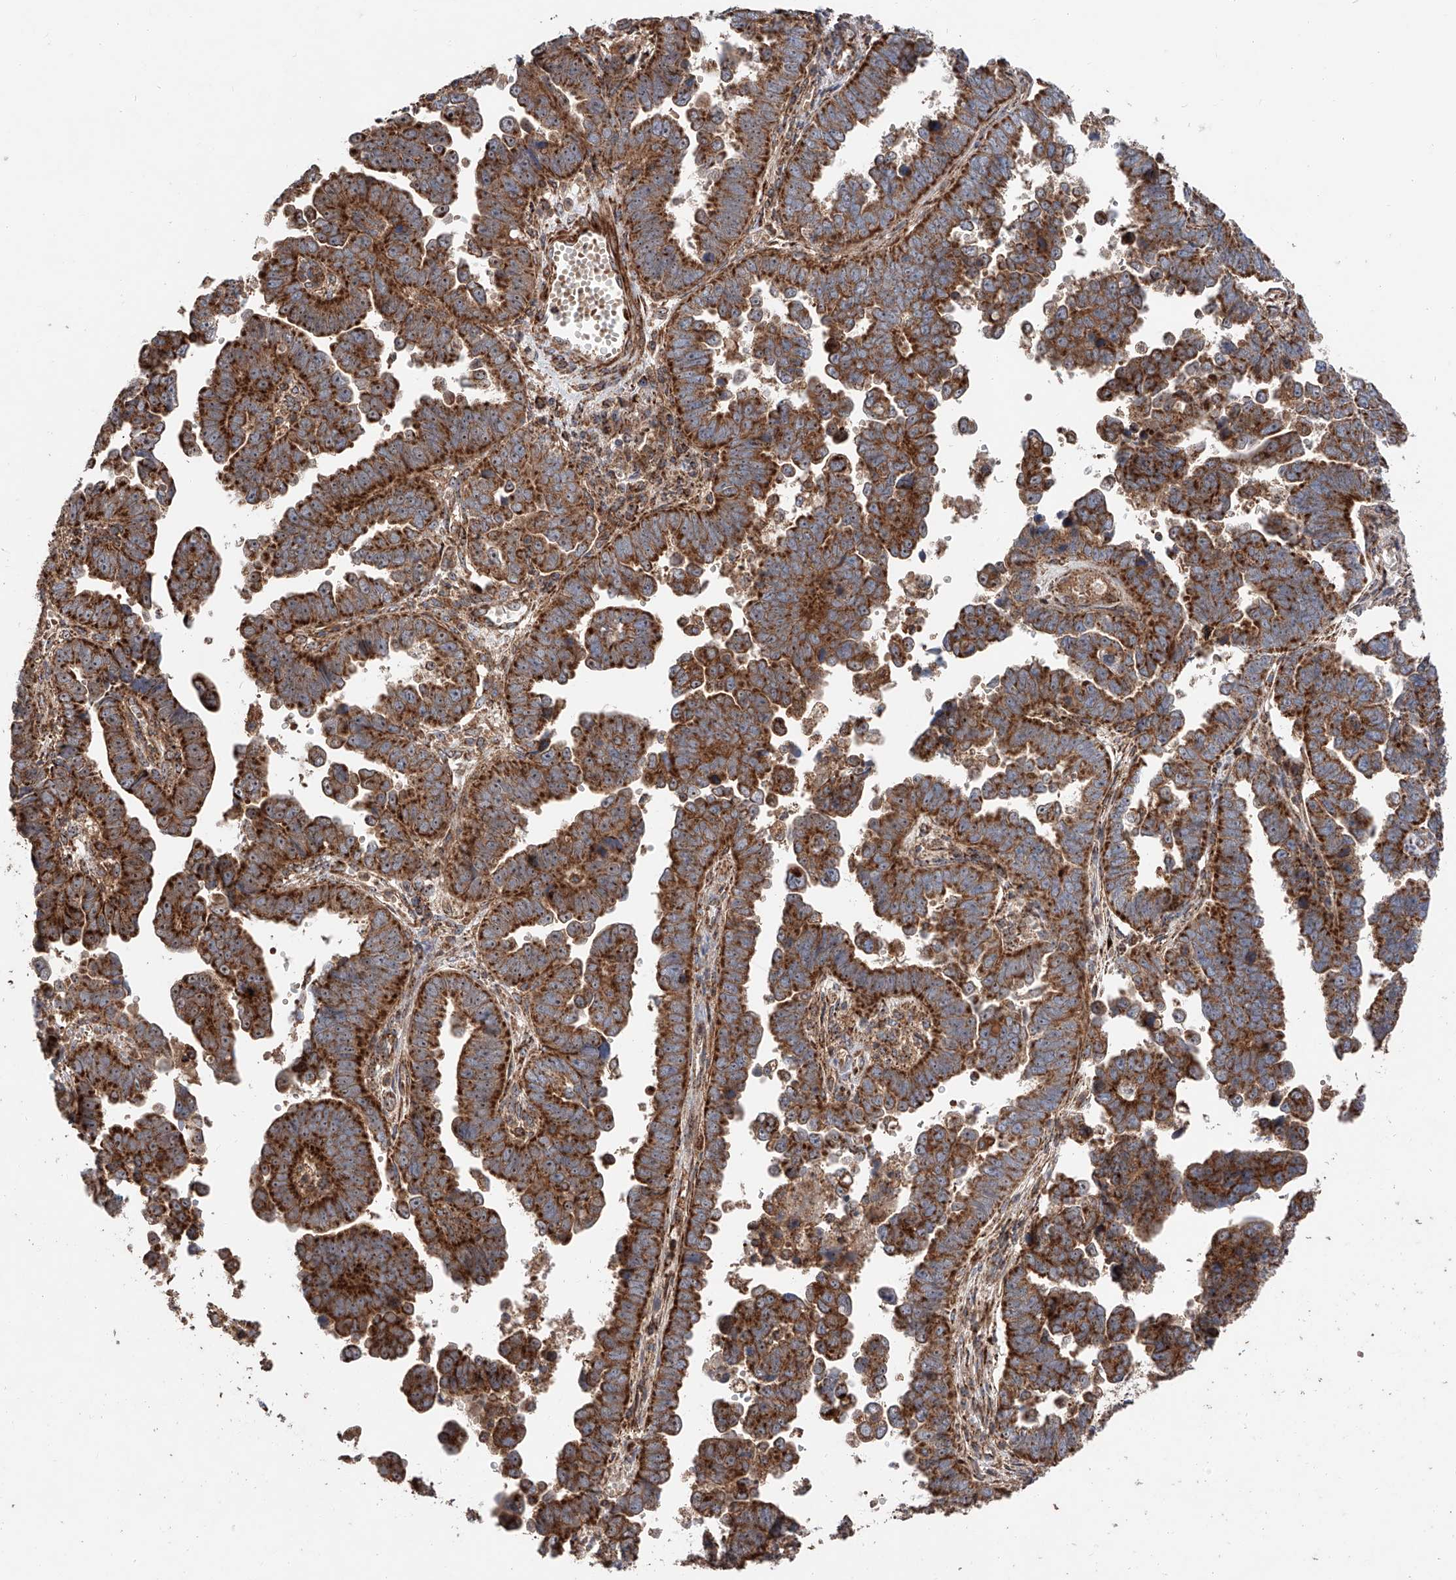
{"staining": {"intensity": "strong", "quantity": ">75%", "location": "cytoplasmic/membranous"}, "tissue": "endometrial cancer", "cell_type": "Tumor cells", "image_type": "cancer", "snomed": [{"axis": "morphology", "description": "Adenocarcinoma, NOS"}, {"axis": "topography", "description": "Endometrium"}], "caption": "Endometrial cancer (adenocarcinoma) stained for a protein shows strong cytoplasmic/membranous positivity in tumor cells.", "gene": "PISD", "patient": {"sex": "female", "age": 75}}